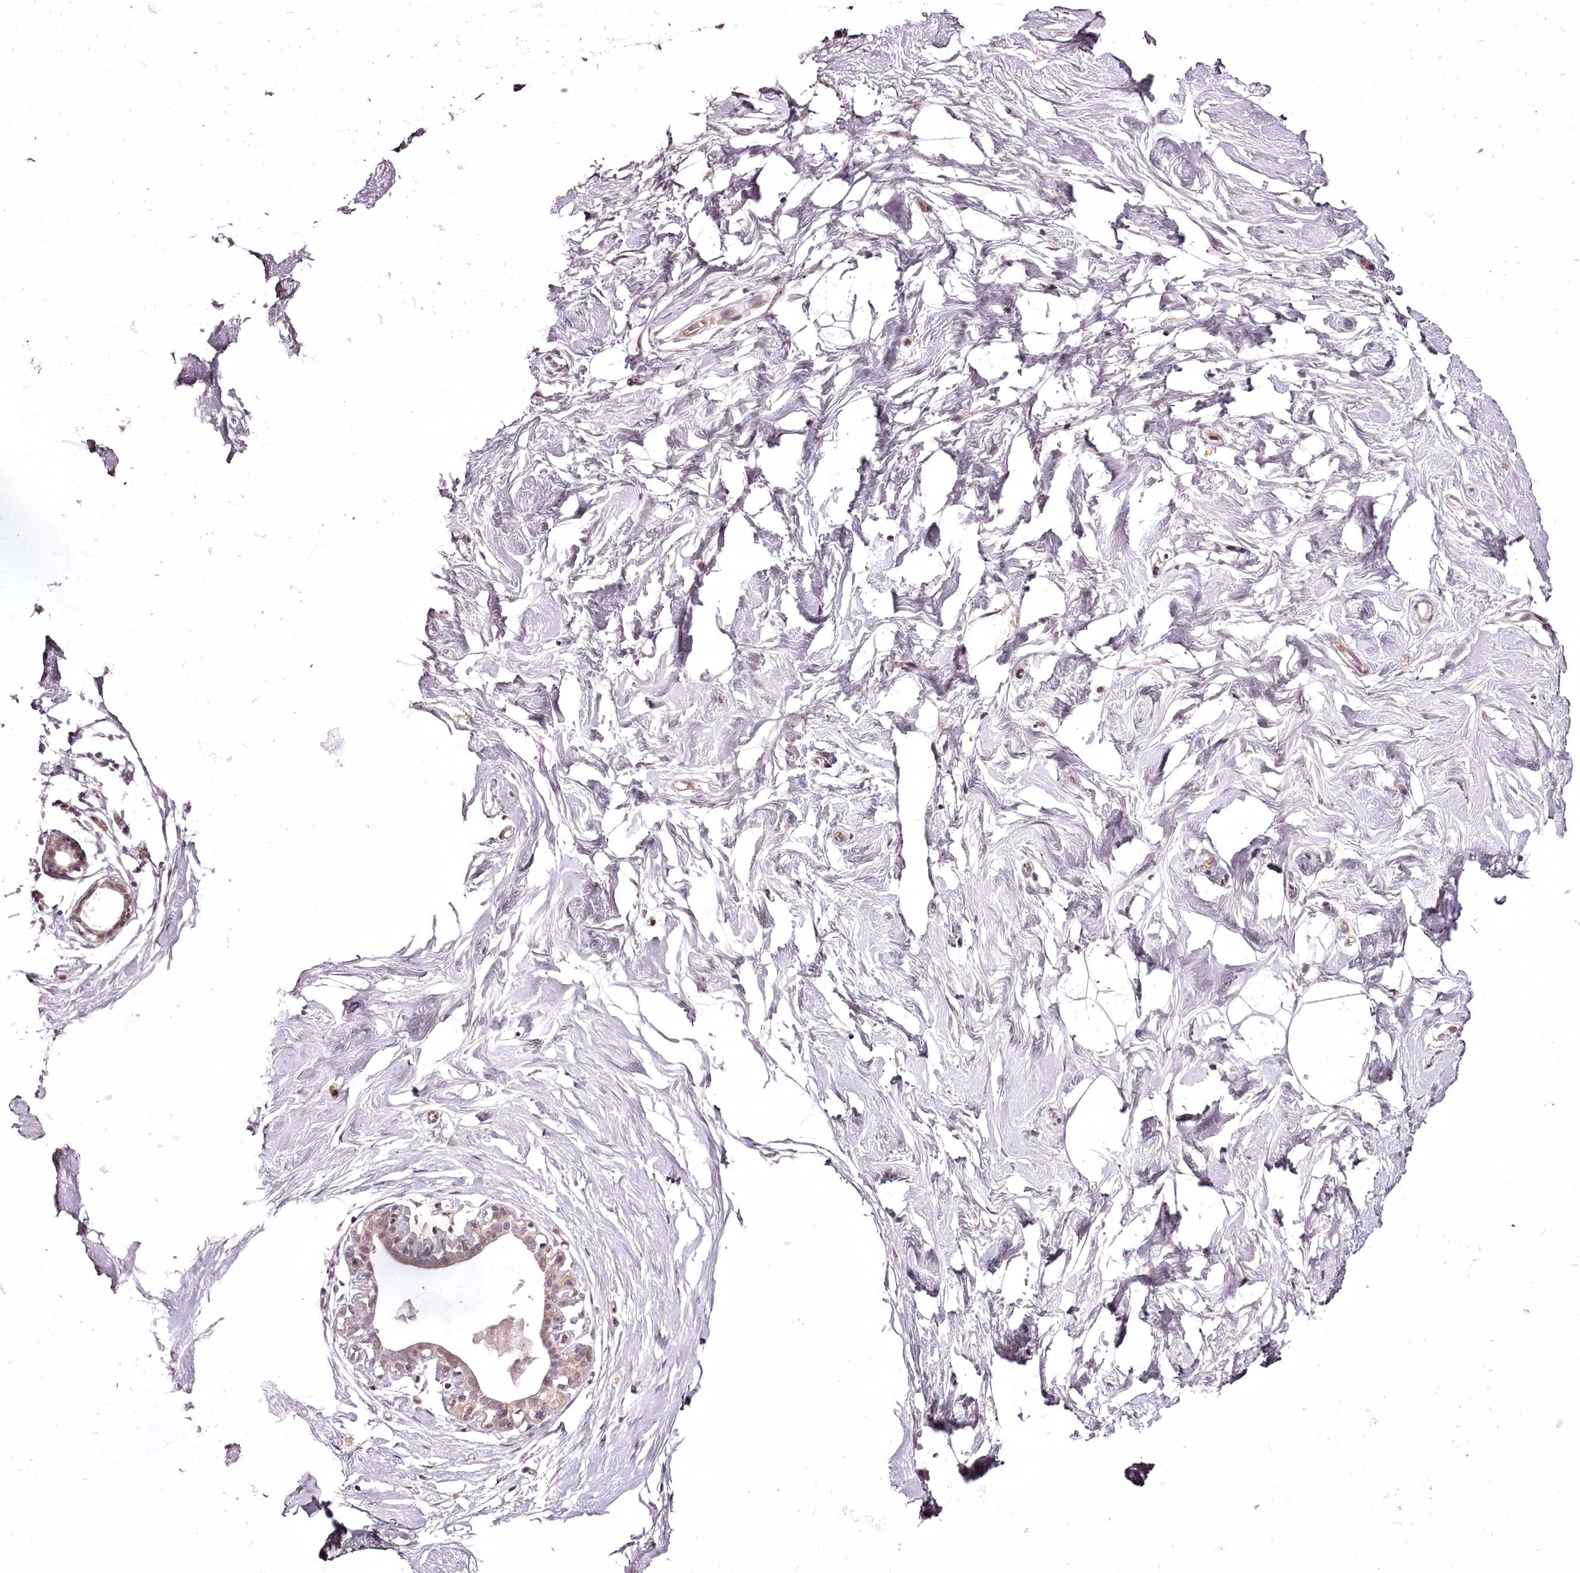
{"staining": {"intensity": "negative", "quantity": "none", "location": "none"}, "tissue": "breast", "cell_type": "Adipocytes", "image_type": "normal", "snomed": [{"axis": "morphology", "description": "Normal tissue, NOS"}, {"axis": "morphology", "description": "Adenoma, NOS"}, {"axis": "topography", "description": "Breast"}], "caption": "Breast stained for a protein using immunohistochemistry (IHC) reveals no expression adipocytes.", "gene": "ADRA1D", "patient": {"sex": "female", "age": 23}}